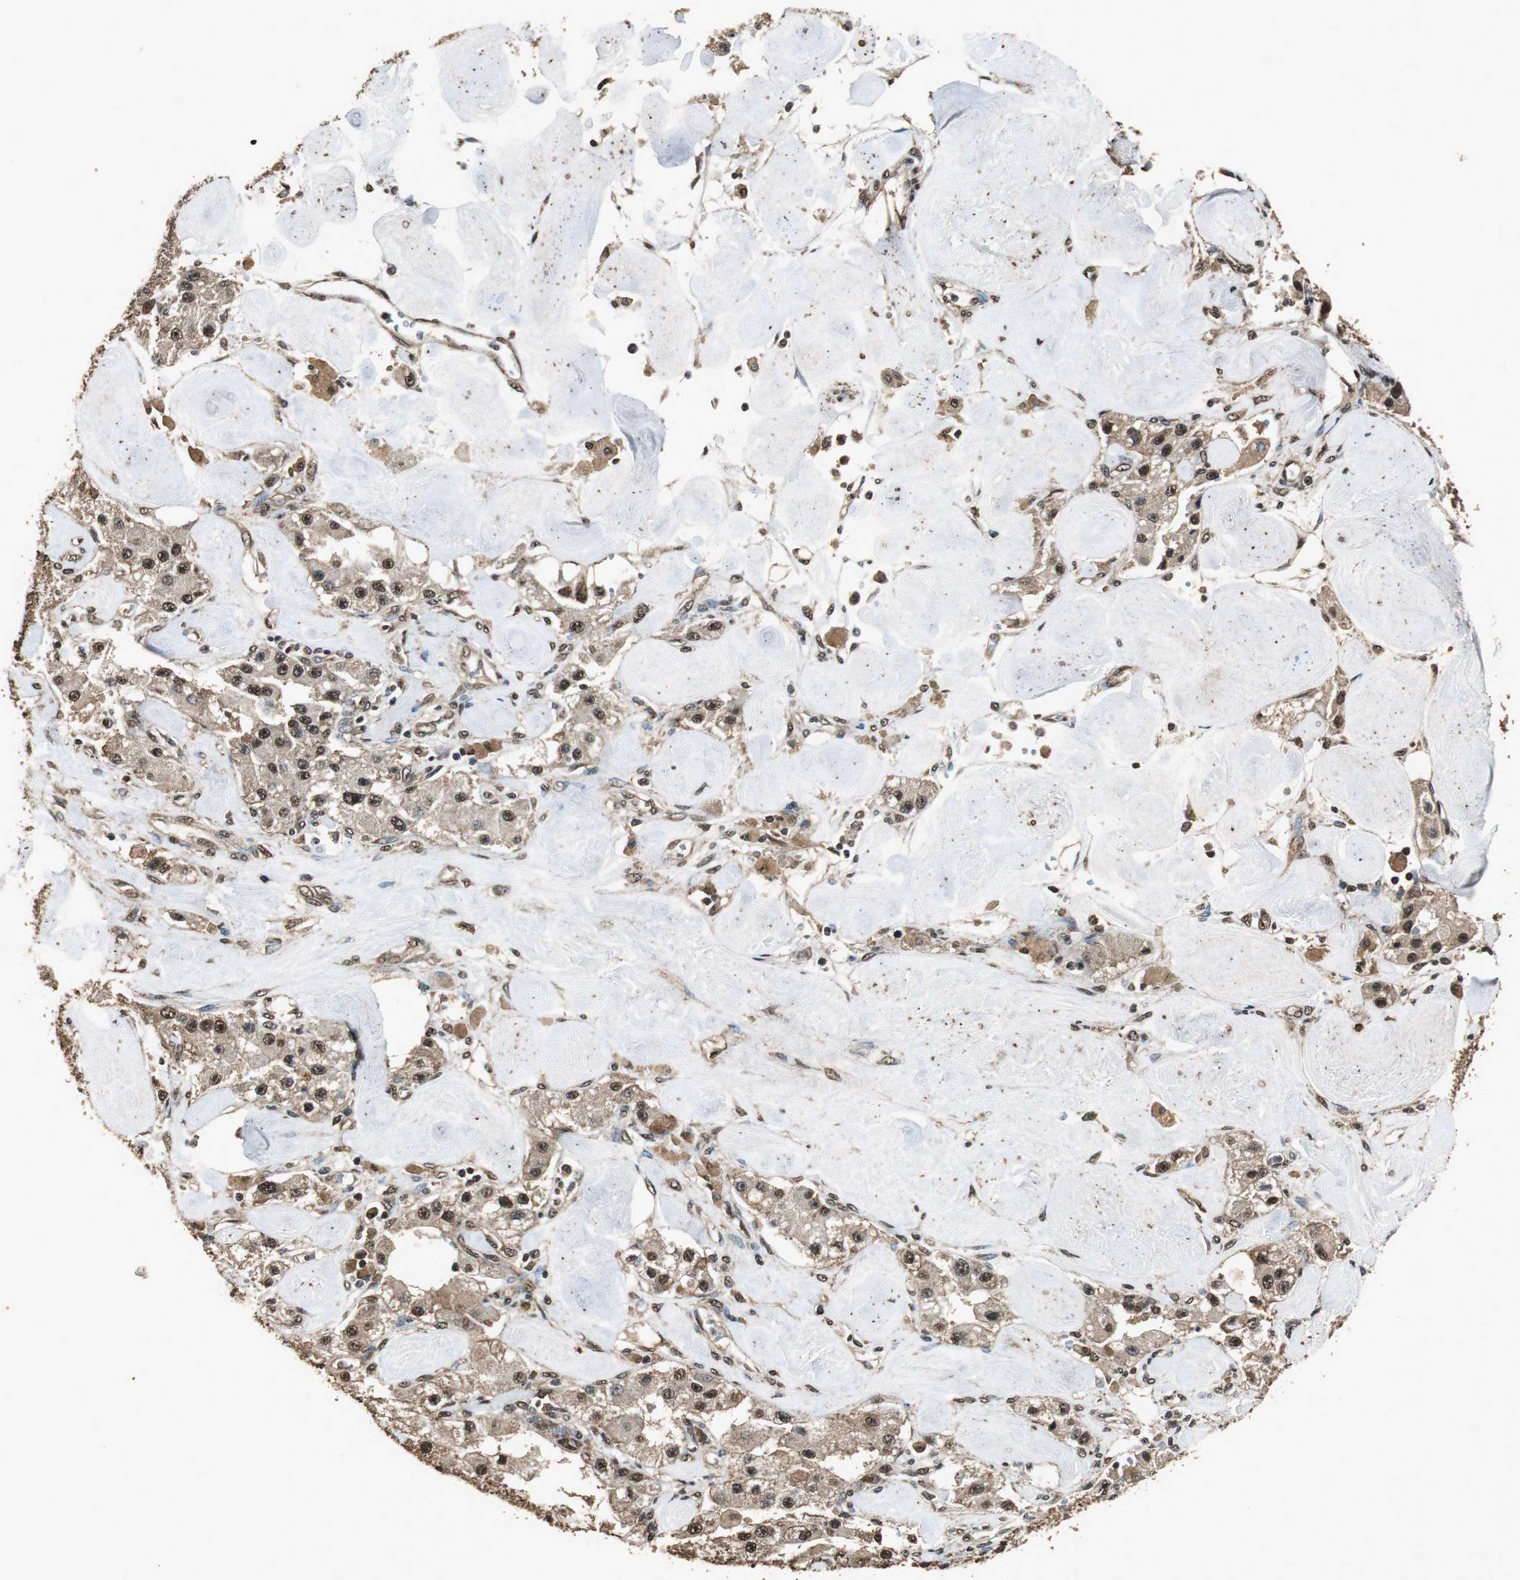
{"staining": {"intensity": "strong", "quantity": ">75%", "location": "cytoplasmic/membranous,nuclear"}, "tissue": "carcinoid", "cell_type": "Tumor cells", "image_type": "cancer", "snomed": [{"axis": "morphology", "description": "Carcinoid, malignant, NOS"}, {"axis": "topography", "description": "Pancreas"}], "caption": "The immunohistochemical stain labels strong cytoplasmic/membranous and nuclear expression in tumor cells of carcinoid tissue.", "gene": "PPP1R13B", "patient": {"sex": "male", "age": 41}}